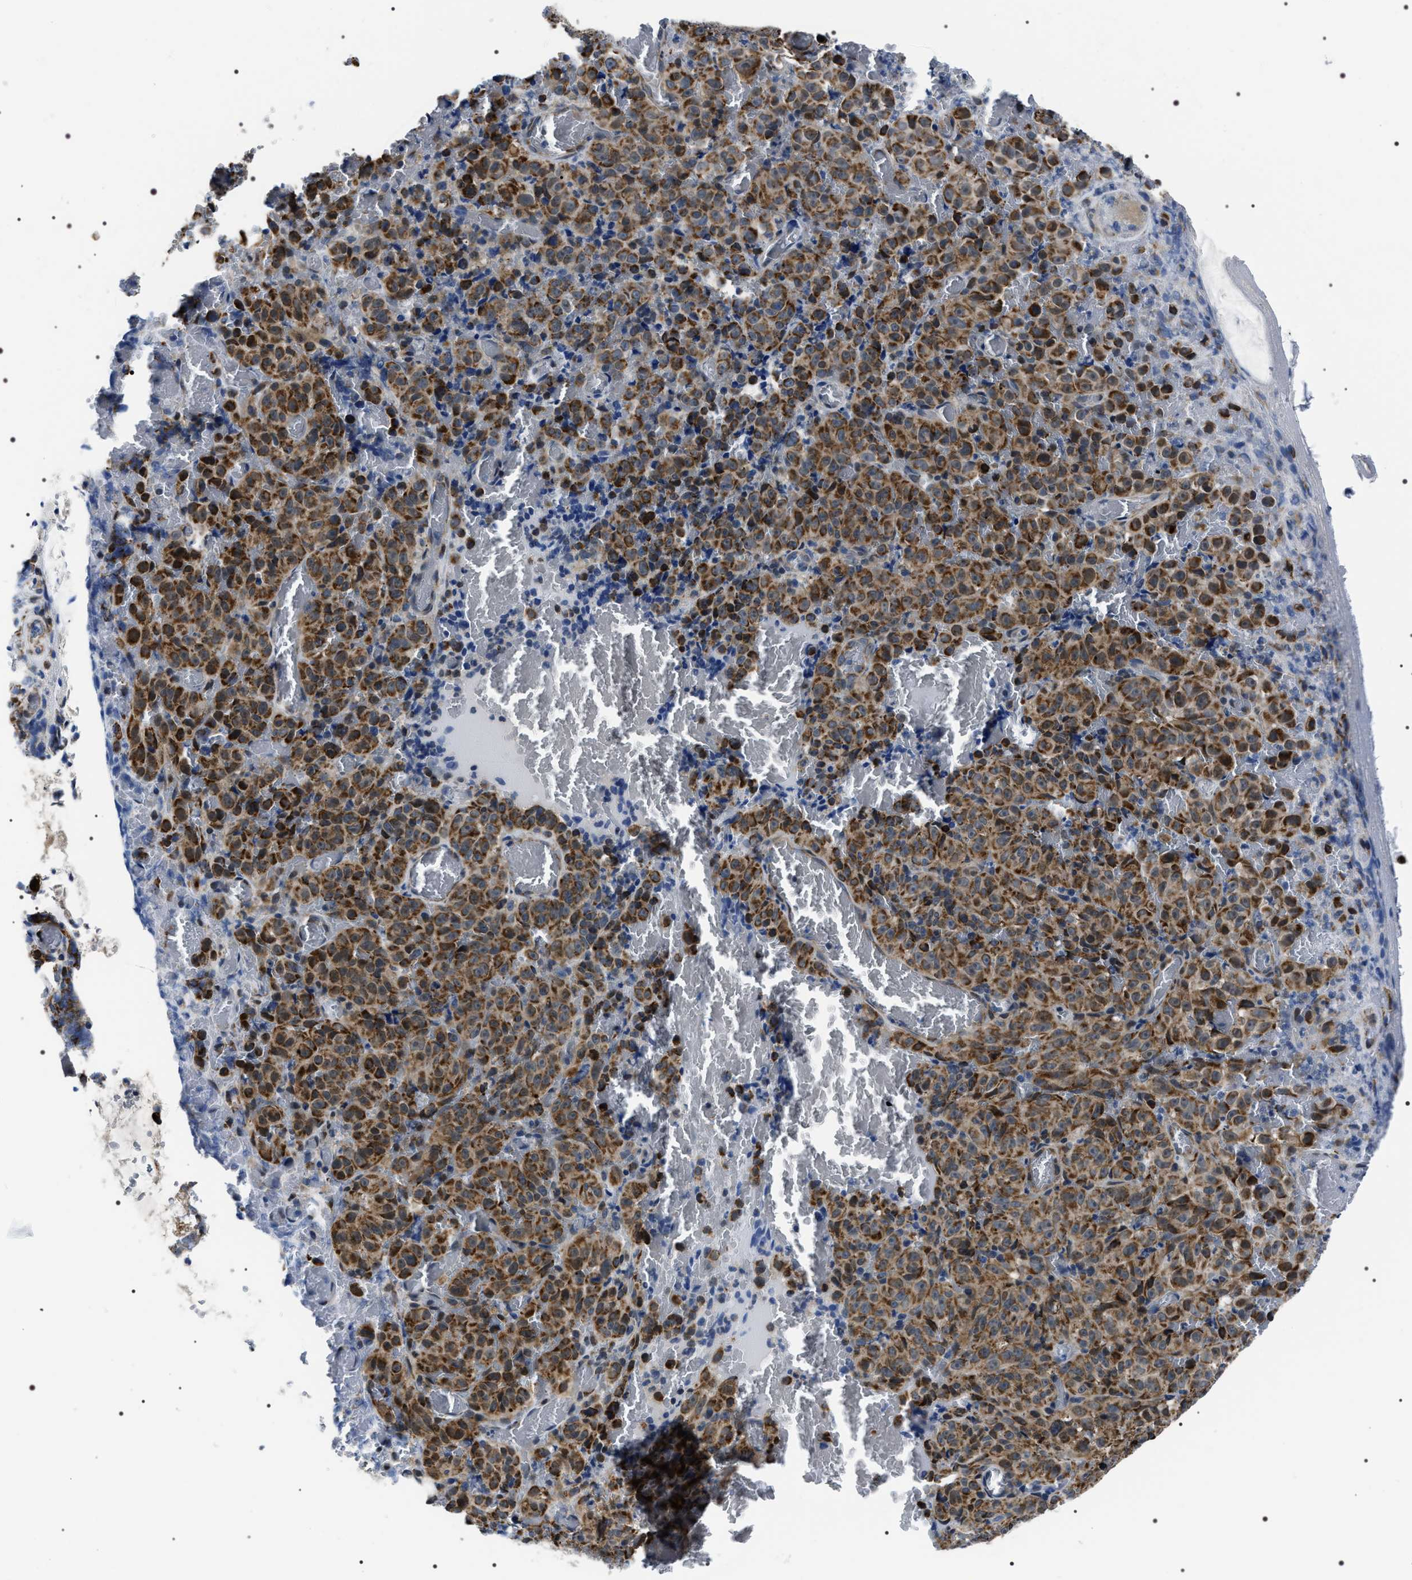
{"staining": {"intensity": "moderate", "quantity": ">75%", "location": "cytoplasmic/membranous"}, "tissue": "melanoma", "cell_type": "Tumor cells", "image_type": "cancer", "snomed": [{"axis": "morphology", "description": "Malignant melanoma, NOS"}, {"axis": "topography", "description": "Rectum"}], "caption": "DAB (3,3'-diaminobenzidine) immunohistochemical staining of melanoma shows moderate cytoplasmic/membranous protein staining in approximately >75% of tumor cells.", "gene": "NTMT1", "patient": {"sex": "female", "age": 81}}